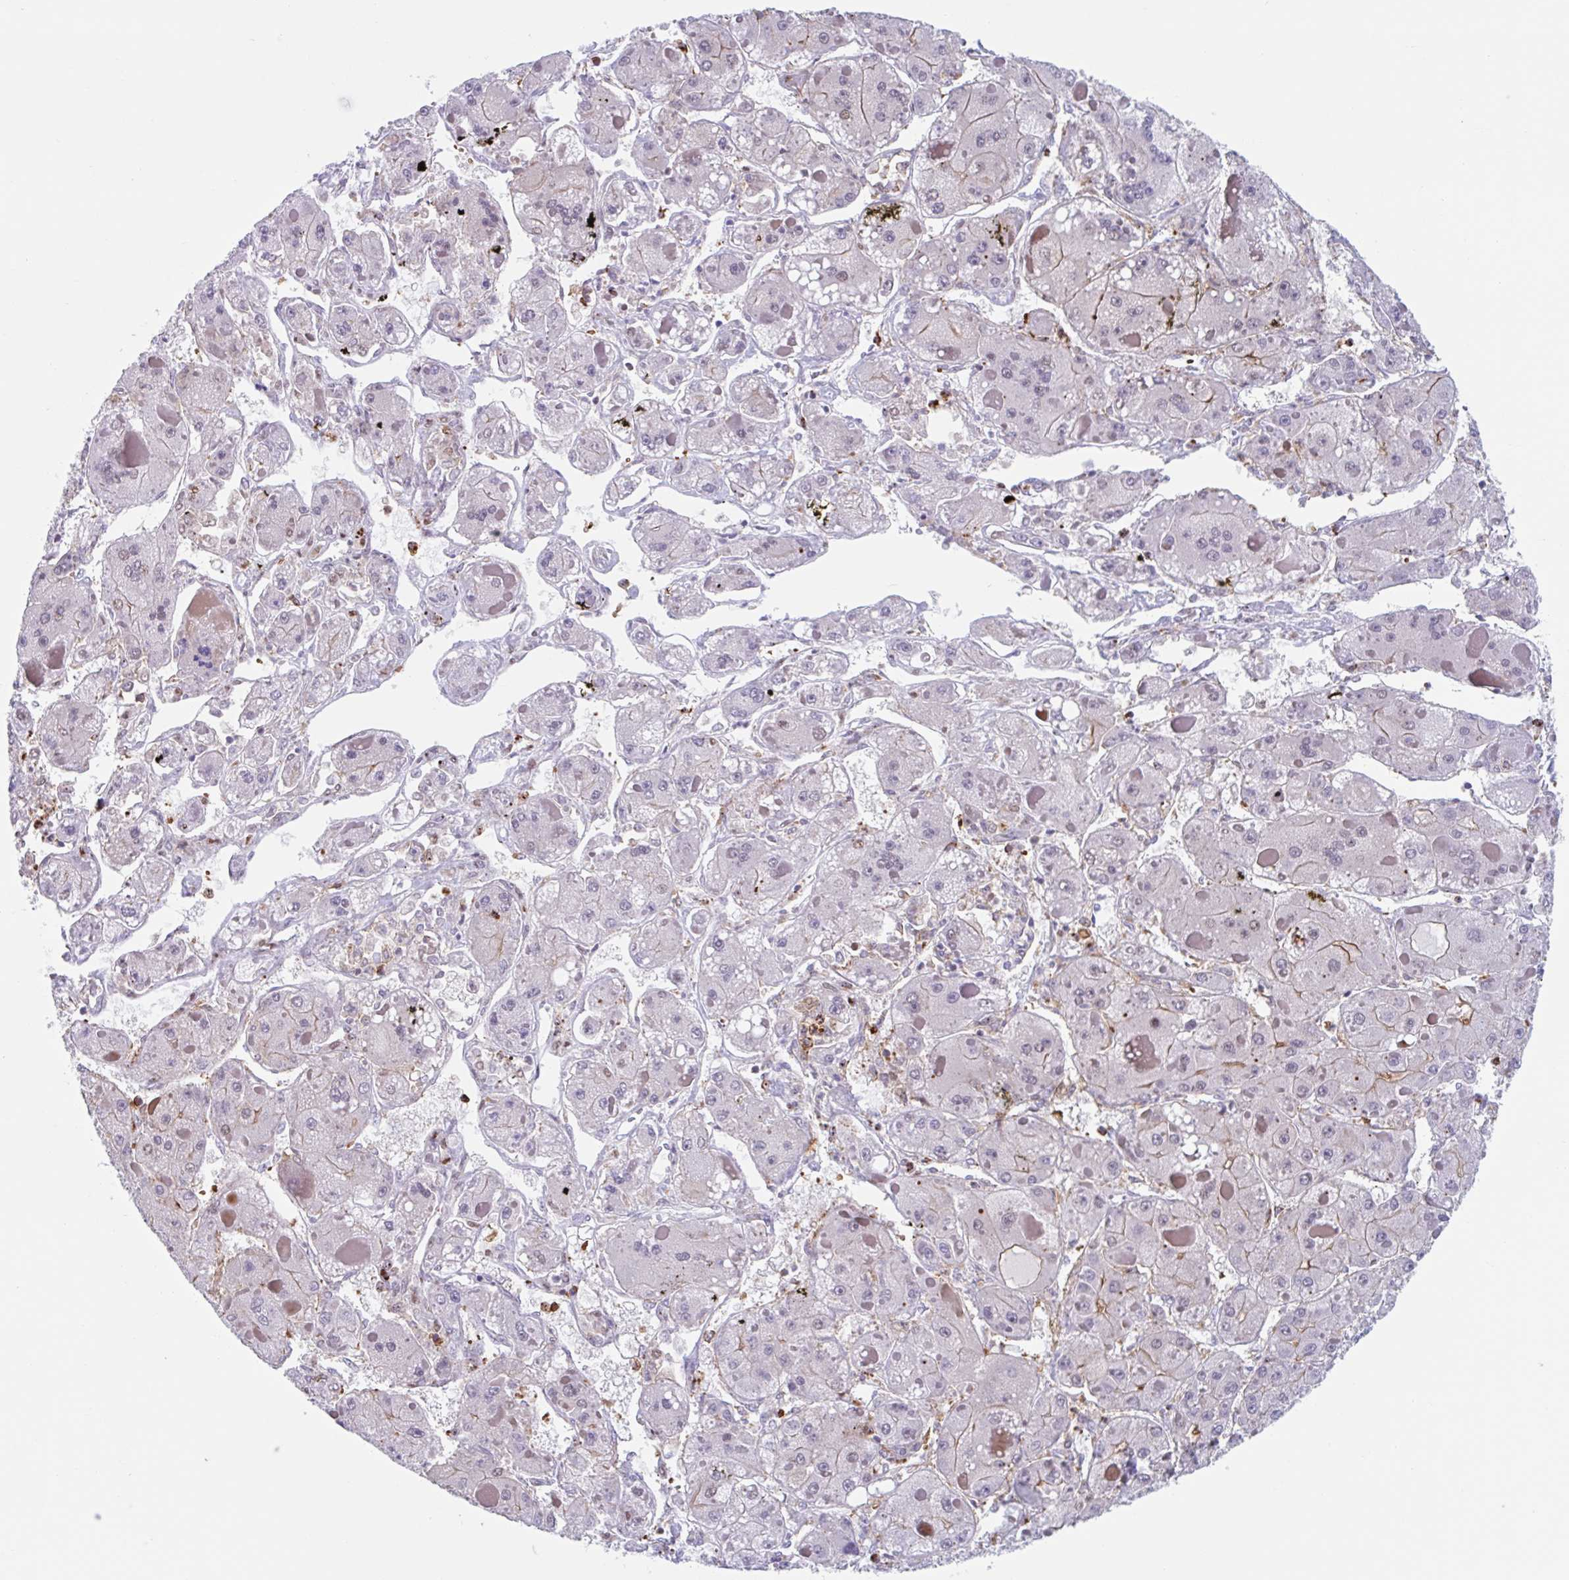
{"staining": {"intensity": "weak", "quantity": "<25%", "location": "cytoplasmic/membranous"}, "tissue": "liver cancer", "cell_type": "Tumor cells", "image_type": "cancer", "snomed": [{"axis": "morphology", "description": "Carcinoma, Hepatocellular, NOS"}, {"axis": "topography", "description": "Liver"}], "caption": "Immunohistochemistry photomicrograph of neoplastic tissue: human liver hepatocellular carcinoma stained with DAB (3,3'-diaminobenzidine) exhibits no significant protein expression in tumor cells.", "gene": "EFHD1", "patient": {"sex": "female", "age": 73}}